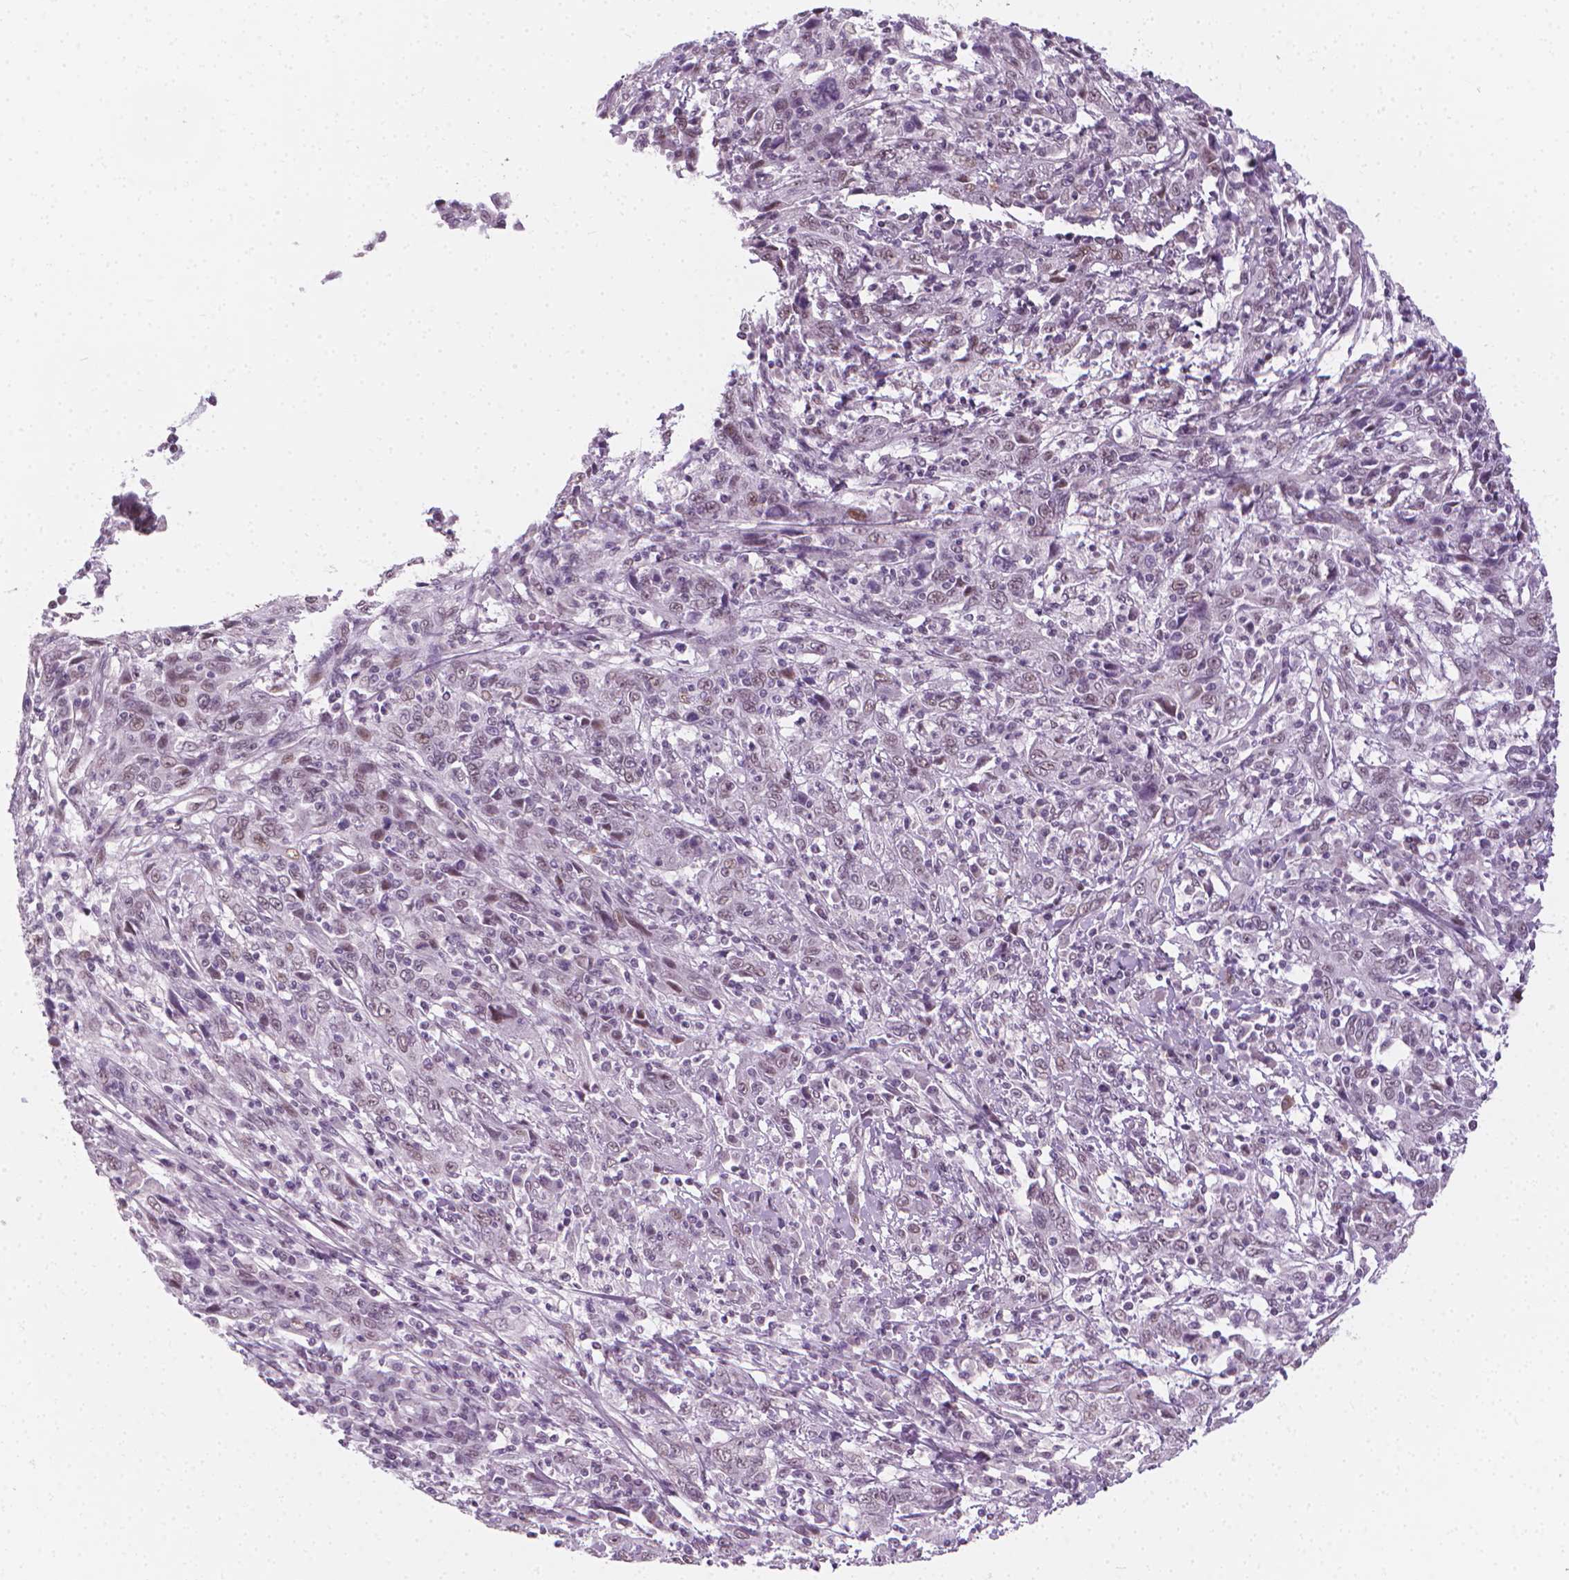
{"staining": {"intensity": "negative", "quantity": "none", "location": "none"}, "tissue": "cervical cancer", "cell_type": "Tumor cells", "image_type": "cancer", "snomed": [{"axis": "morphology", "description": "Squamous cell carcinoma, NOS"}, {"axis": "topography", "description": "Cervix"}], "caption": "Micrograph shows no significant protein staining in tumor cells of cervical squamous cell carcinoma.", "gene": "CDKN1C", "patient": {"sex": "female", "age": 46}}